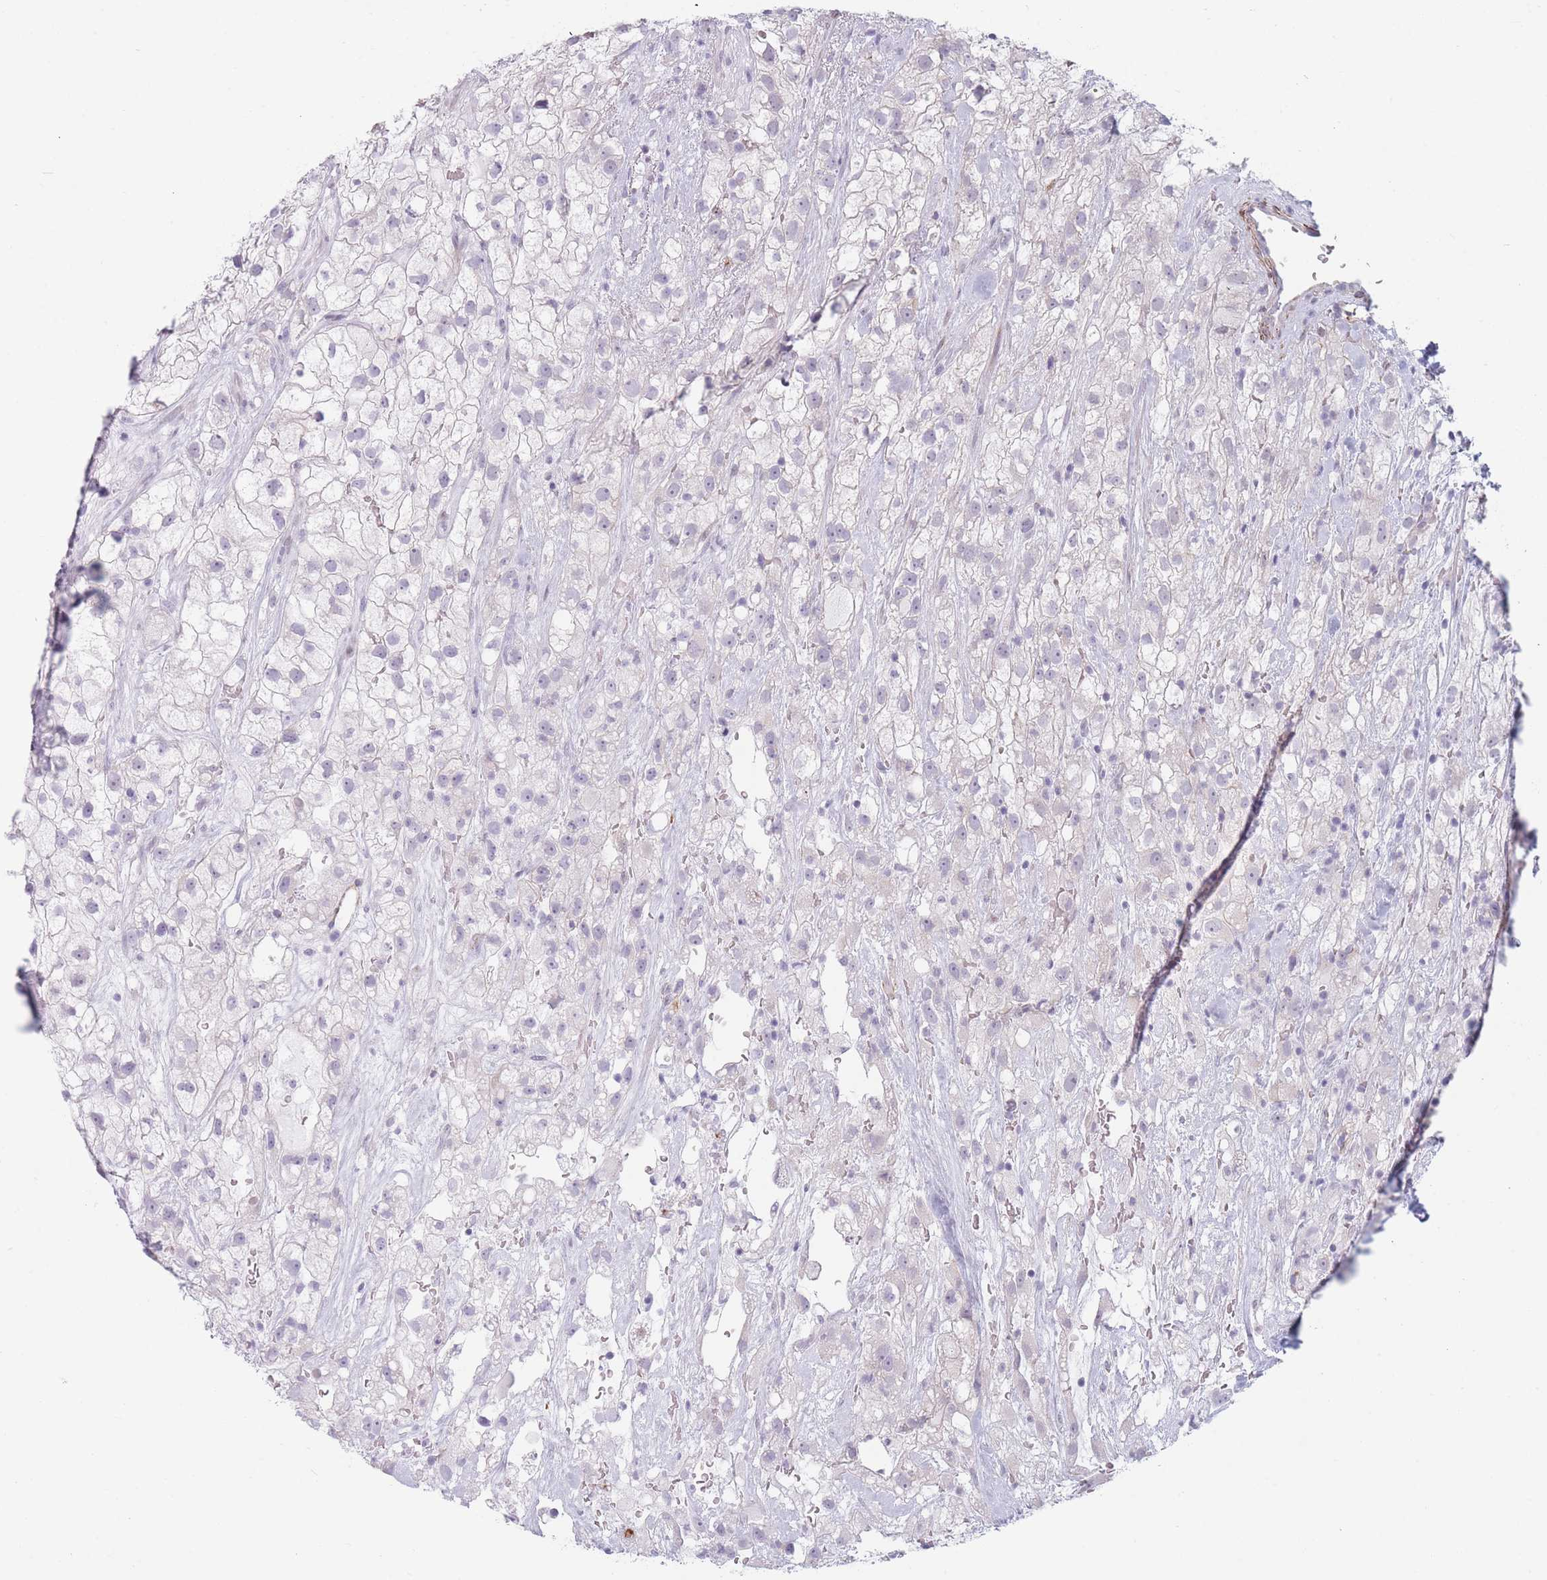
{"staining": {"intensity": "negative", "quantity": "none", "location": "none"}, "tissue": "renal cancer", "cell_type": "Tumor cells", "image_type": "cancer", "snomed": [{"axis": "morphology", "description": "Adenocarcinoma, NOS"}, {"axis": "topography", "description": "Kidney"}], "caption": "An image of human adenocarcinoma (renal) is negative for staining in tumor cells.", "gene": "IFNA6", "patient": {"sex": "male", "age": 59}}